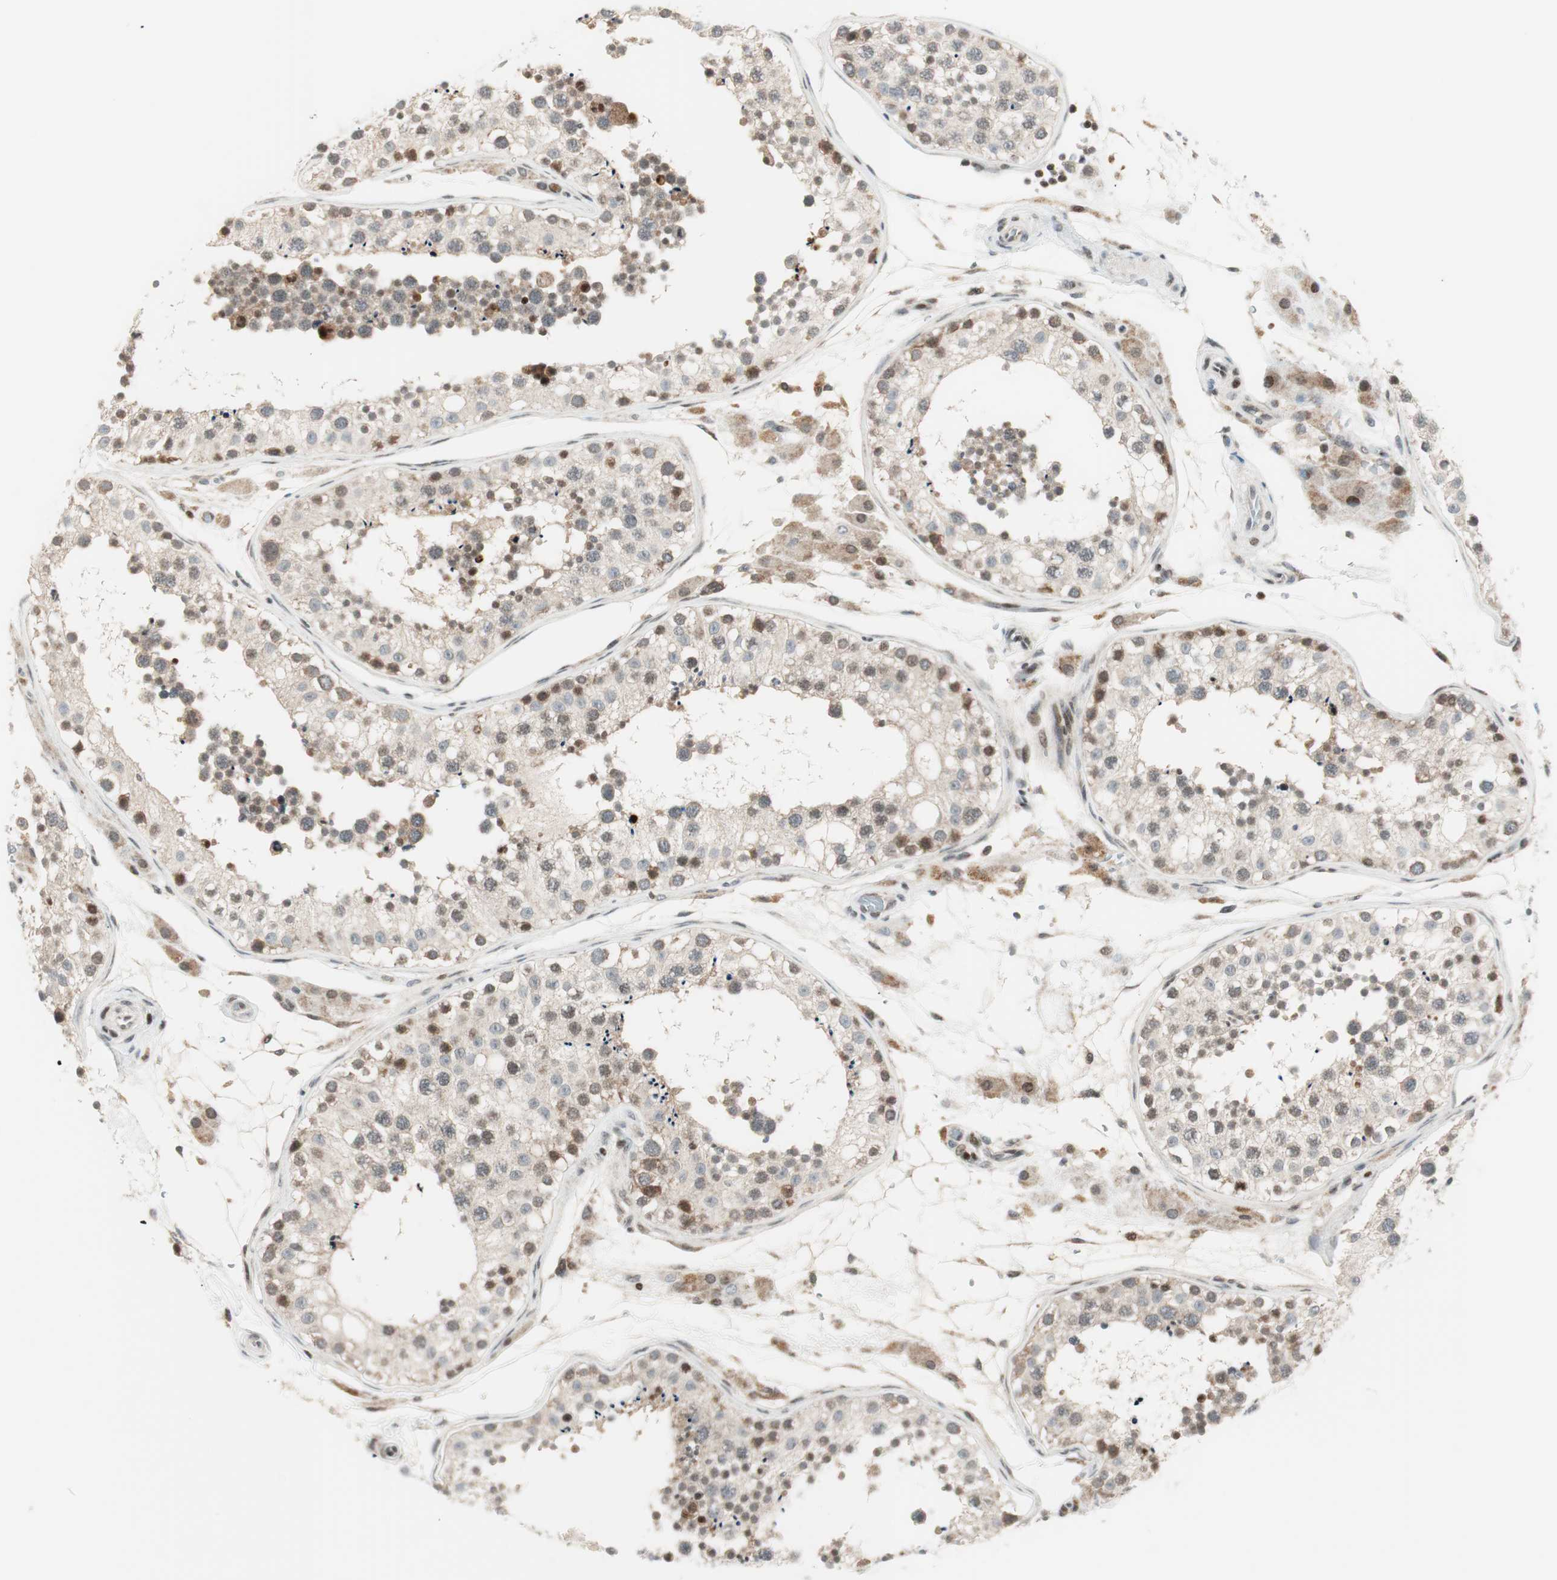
{"staining": {"intensity": "moderate", "quantity": "25%-75%", "location": "cytoplasmic/membranous,nuclear"}, "tissue": "testis", "cell_type": "Cells in seminiferous ducts", "image_type": "normal", "snomed": [{"axis": "morphology", "description": "Normal tissue, NOS"}, {"axis": "topography", "description": "Testis"}], "caption": "Cells in seminiferous ducts exhibit medium levels of moderate cytoplasmic/membranous,nuclear staining in approximately 25%-75% of cells in normal human testis. The staining is performed using DAB brown chromogen to label protein expression. The nuclei are counter-stained blue using hematoxylin.", "gene": "TPT1", "patient": {"sex": "male", "age": 26}}